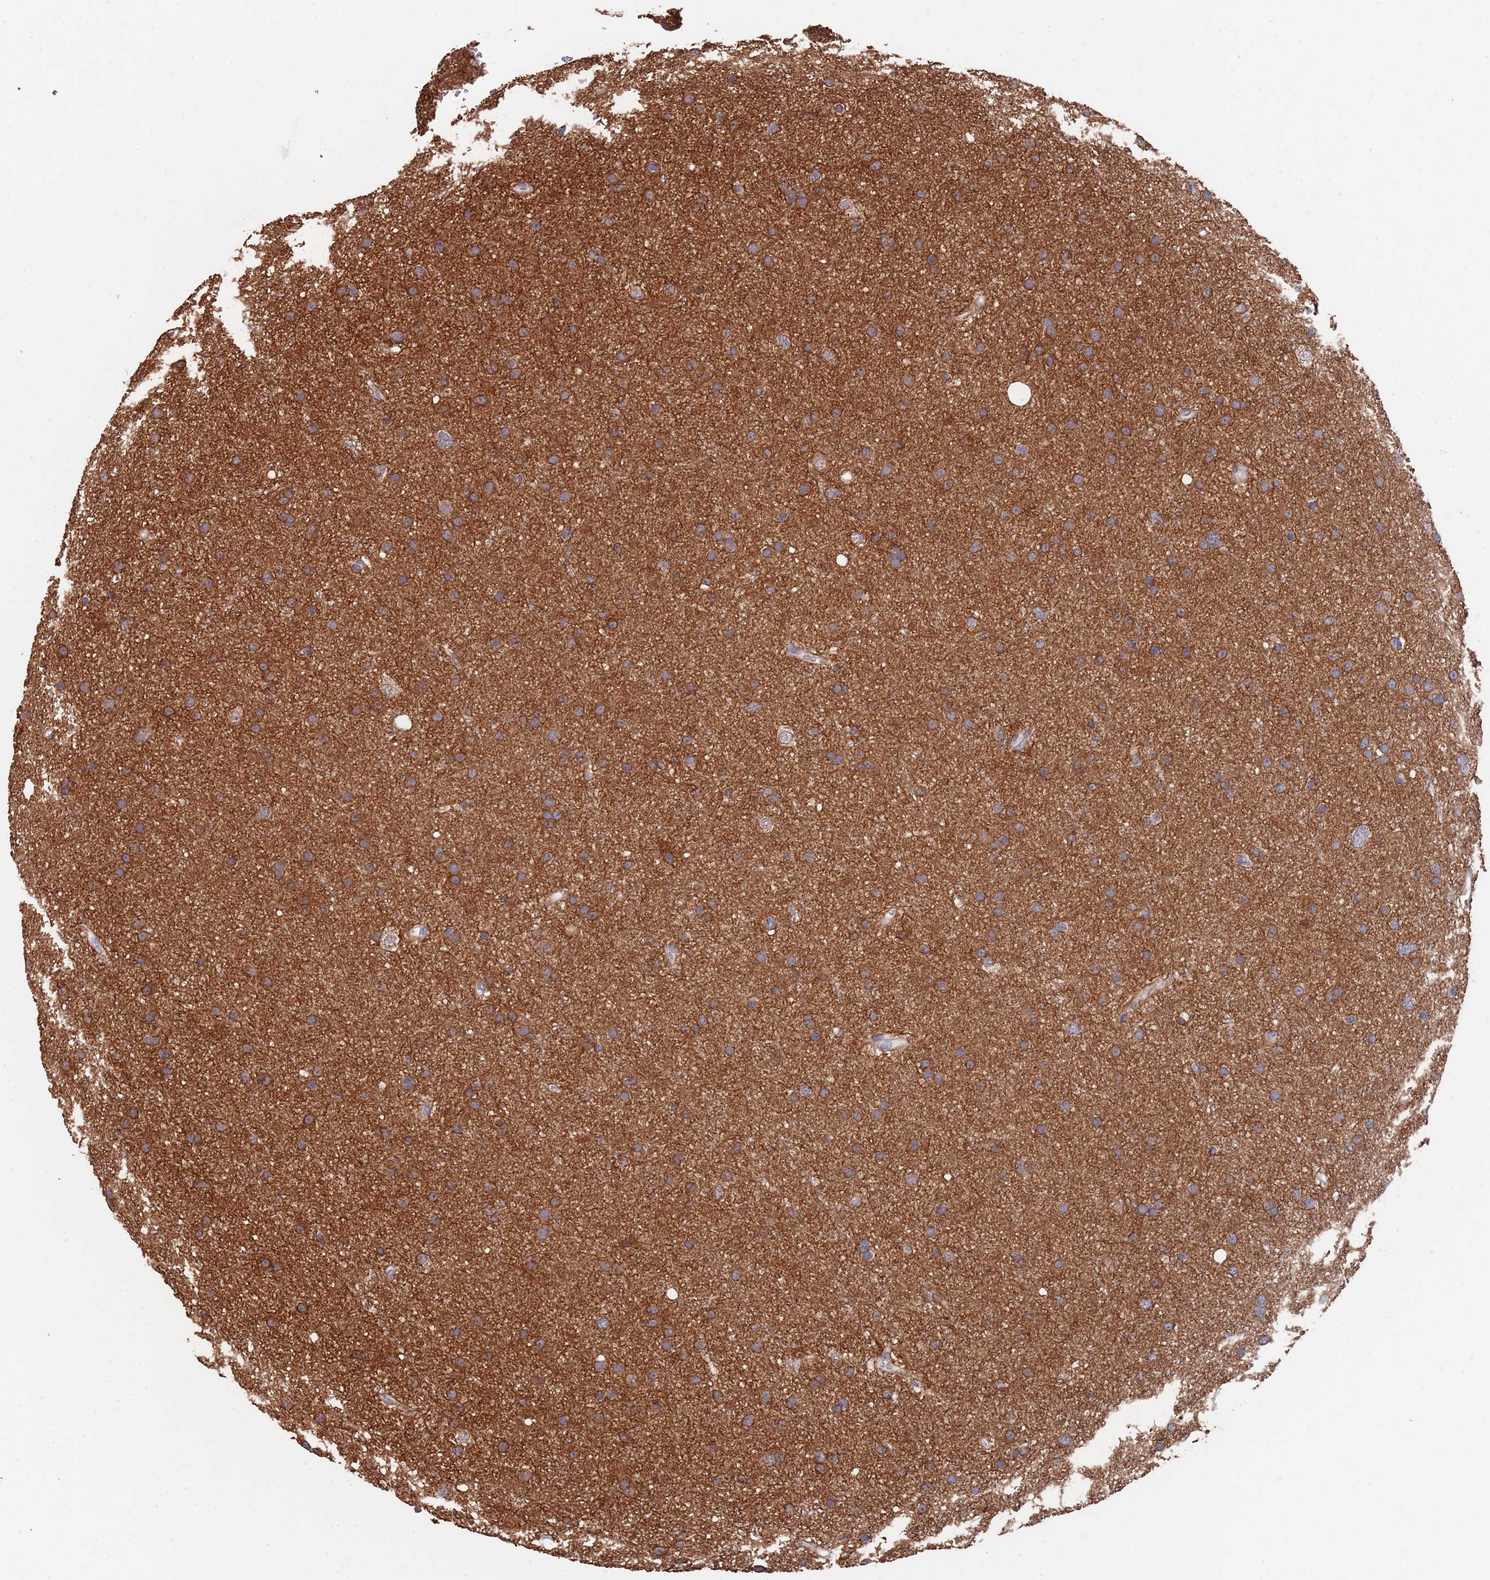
{"staining": {"intensity": "moderate", "quantity": ">75%", "location": "cytoplasmic/membranous"}, "tissue": "glioma", "cell_type": "Tumor cells", "image_type": "cancer", "snomed": [{"axis": "morphology", "description": "Glioma, malignant, Low grade"}, {"axis": "topography", "description": "Cerebral cortex"}], "caption": "The micrograph exhibits a brown stain indicating the presence of a protein in the cytoplasmic/membranous of tumor cells in glioma.", "gene": "ANK2", "patient": {"sex": "female", "age": 39}}